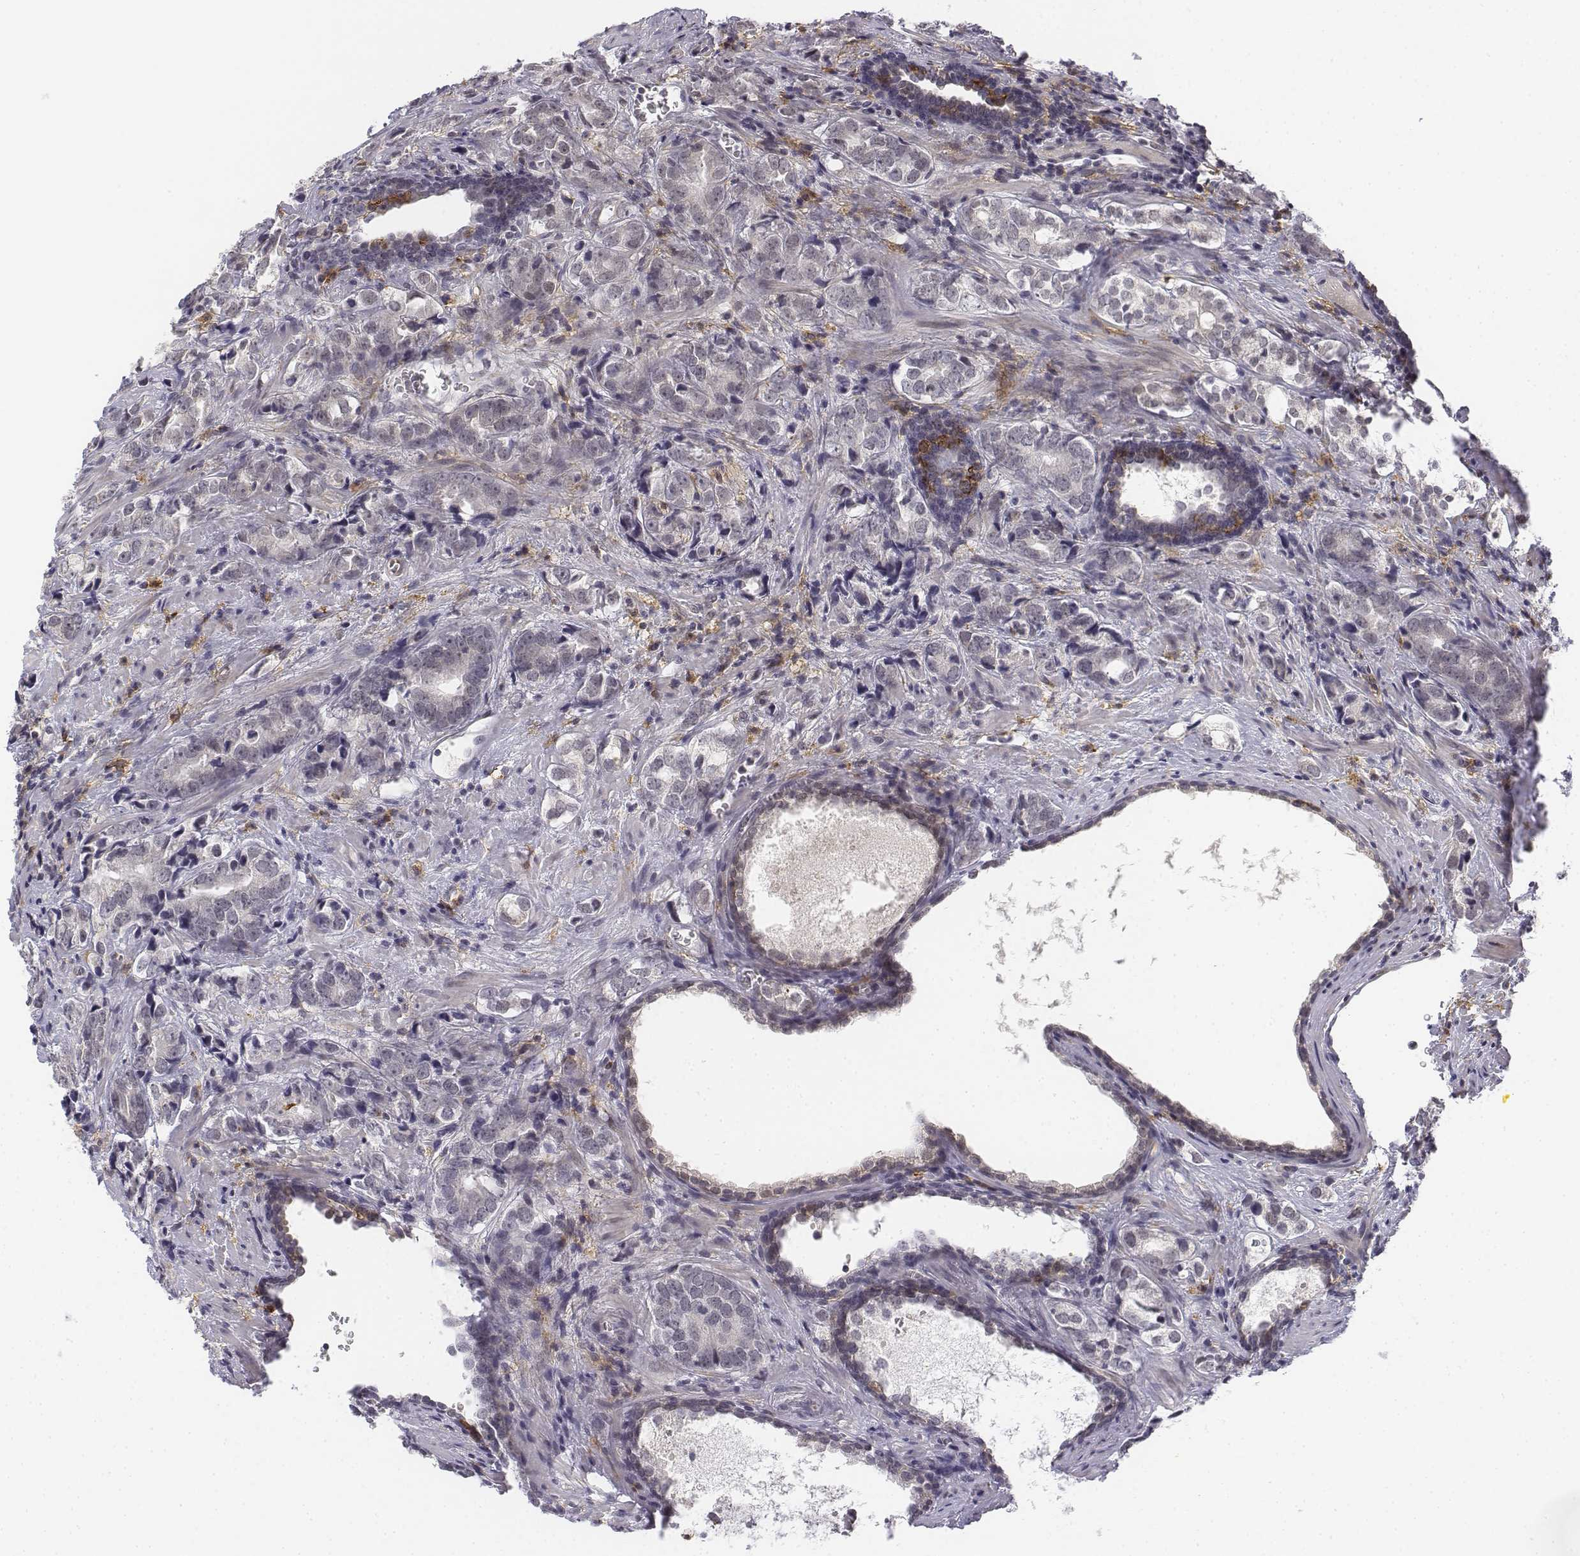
{"staining": {"intensity": "negative", "quantity": "none", "location": "none"}, "tissue": "prostate cancer", "cell_type": "Tumor cells", "image_type": "cancer", "snomed": [{"axis": "morphology", "description": "Adenocarcinoma, NOS"}, {"axis": "topography", "description": "Prostate and seminal vesicle, NOS"}], "caption": "Protein analysis of prostate cancer (adenocarcinoma) displays no significant positivity in tumor cells. (Stains: DAB (3,3'-diaminobenzidine) immunohistochemistry with hematoxylin counter stain, Microscopy: brightfield microscopy at high magnification).", "gene": "CD14", "patient": {"sex": "male", "age": 63}}